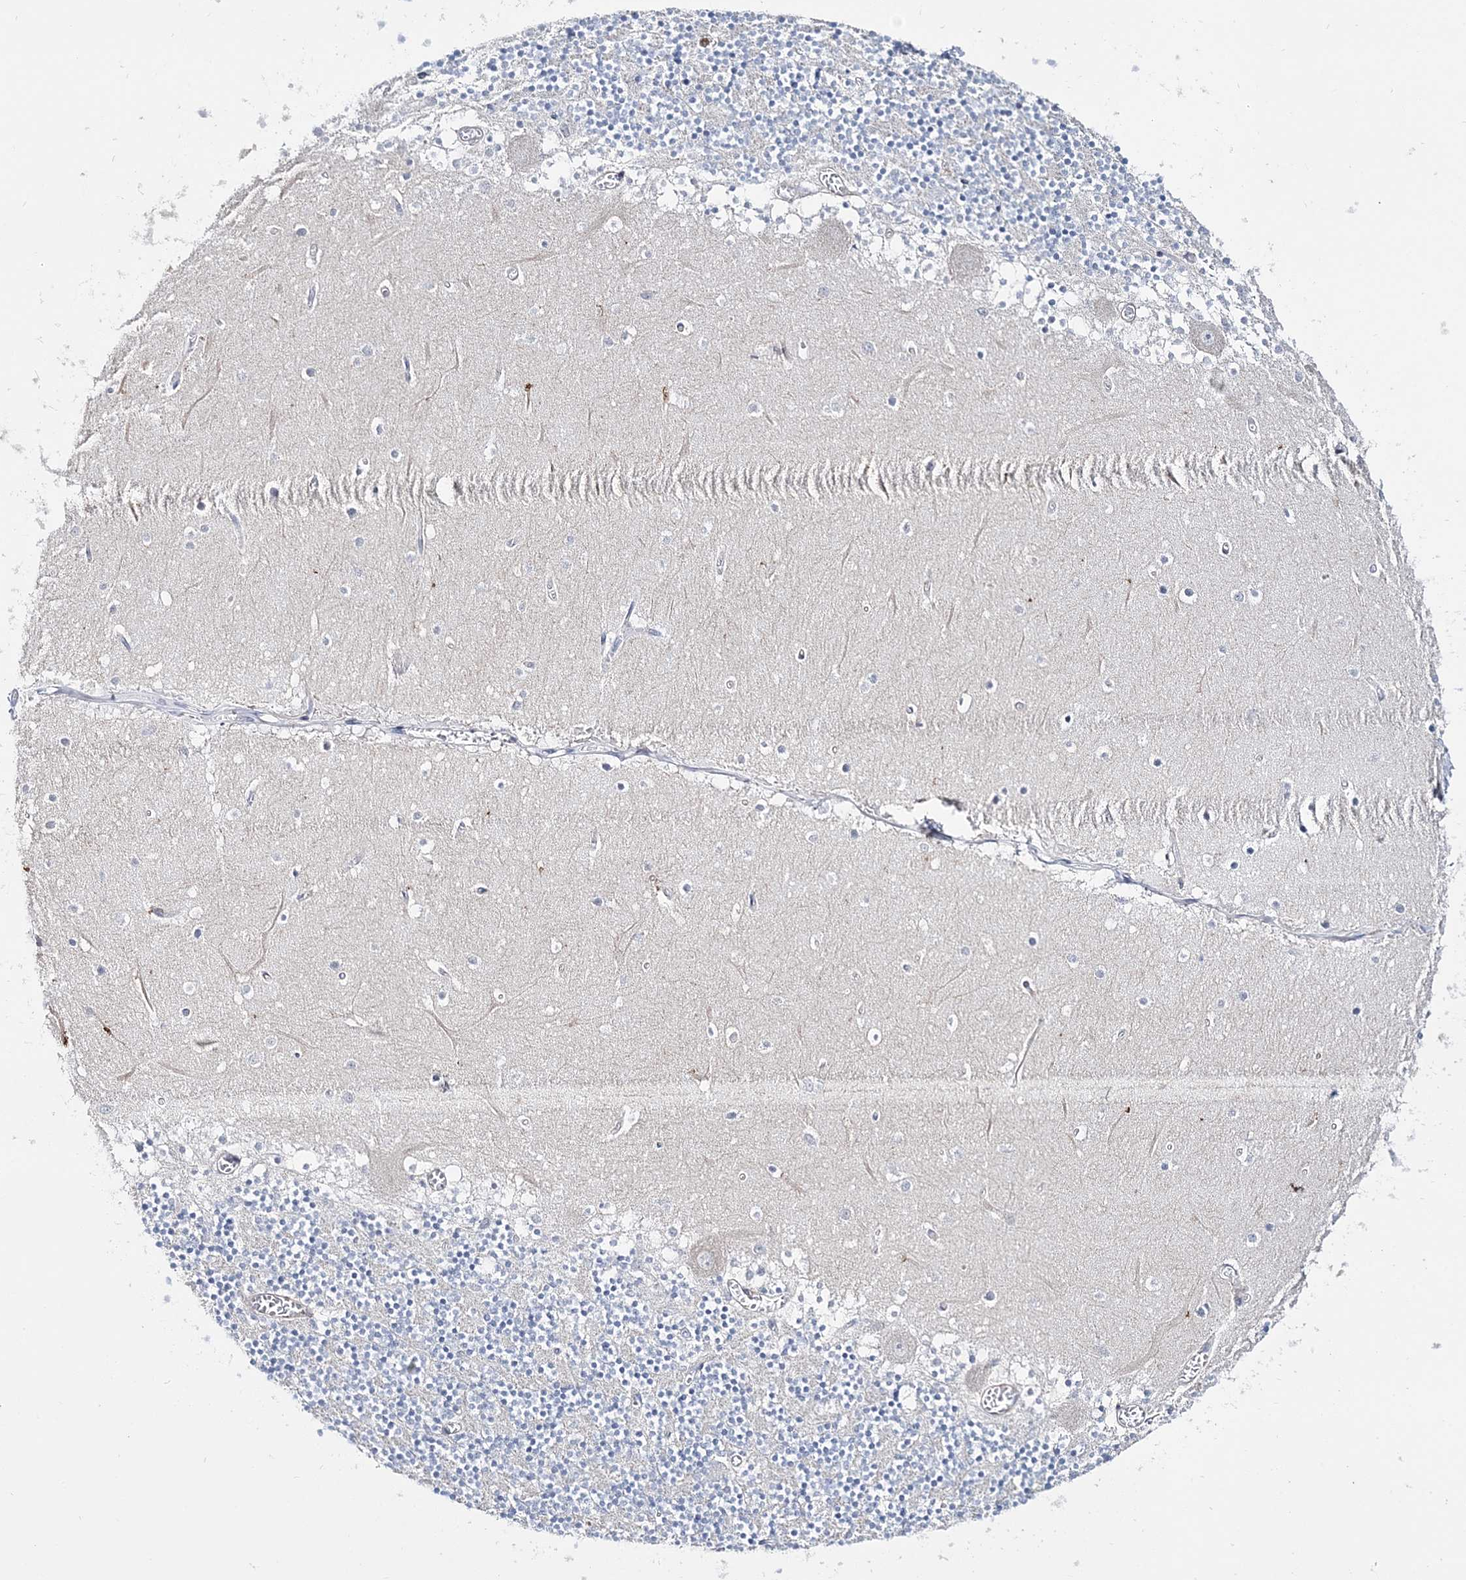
{"staining": {"intensity": "negative", "quantity": "none", "location": "none"}, "tissue": "cerebellum", "cell_type": "Cells in granular layer", "image_type": "normal", "snomed": [{"axis": "morphology", "description": "Normal tissue, NOS"}, {"axis": "topography", "description": "Cerebellum"}], "caption": "This is an IHC micrograph of unremarkable cerebellum. There is no staining in cells in granular layer.", "gene": "ANO1", "patient": {"sex": "female", "age": 28}}